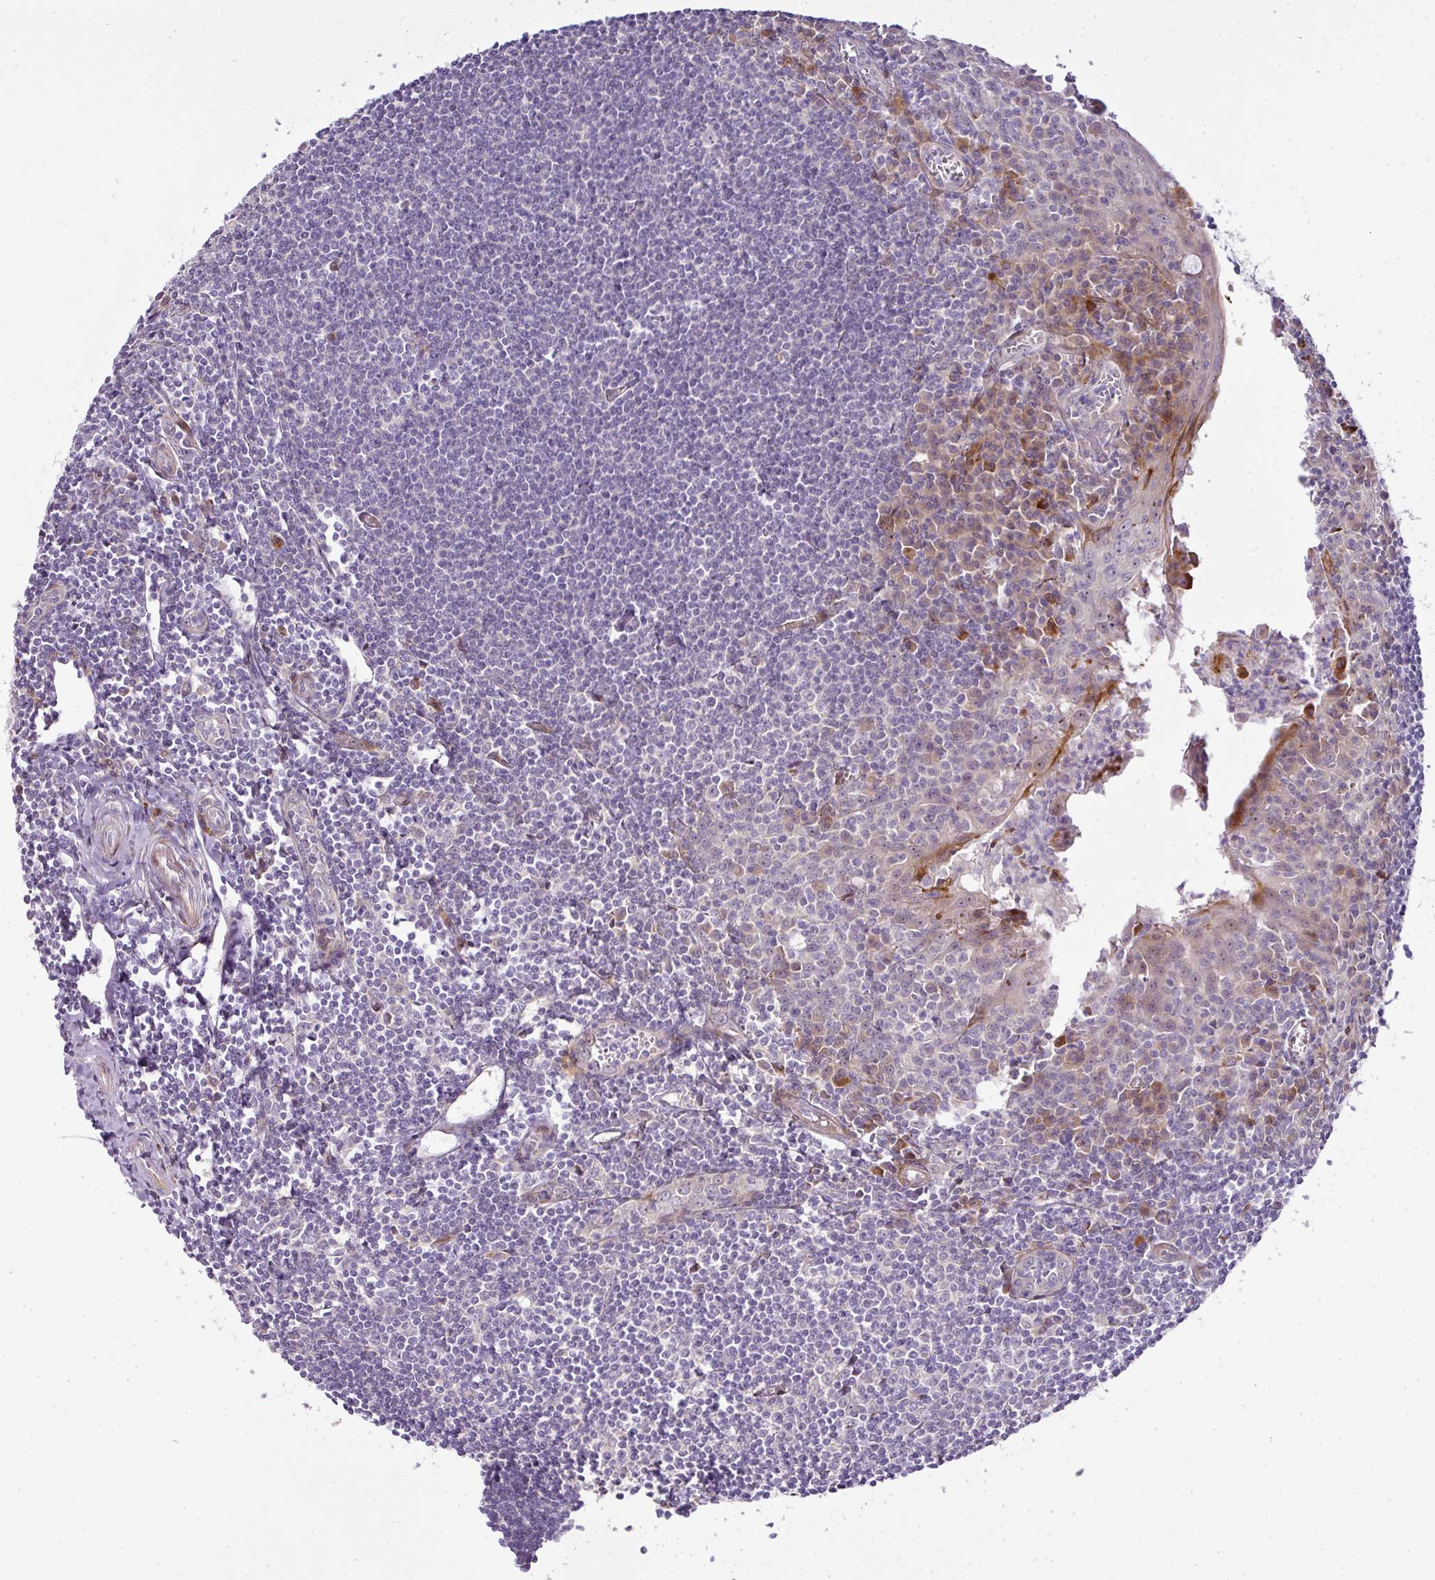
{"staining": {"intensity": "negative", "quantity": "none", "location": "none"}, "tissue": "tonsil", "cell_type": "Germinal center cells", "image_type": "normal", "snomed": [{"axis": "morphology", "description": "Normal tissue, NOS"}, {"axis": "topography", "description": "Tonsil"}], "caption": "High power microscopy micrograph of an immunohistochemistry (IHC) histopathology image of benign tonsil, revealing no significant expression in germinal center cells.", "gene": "ATP6V1F", "patient": {"sex": "male", "age": 27}}